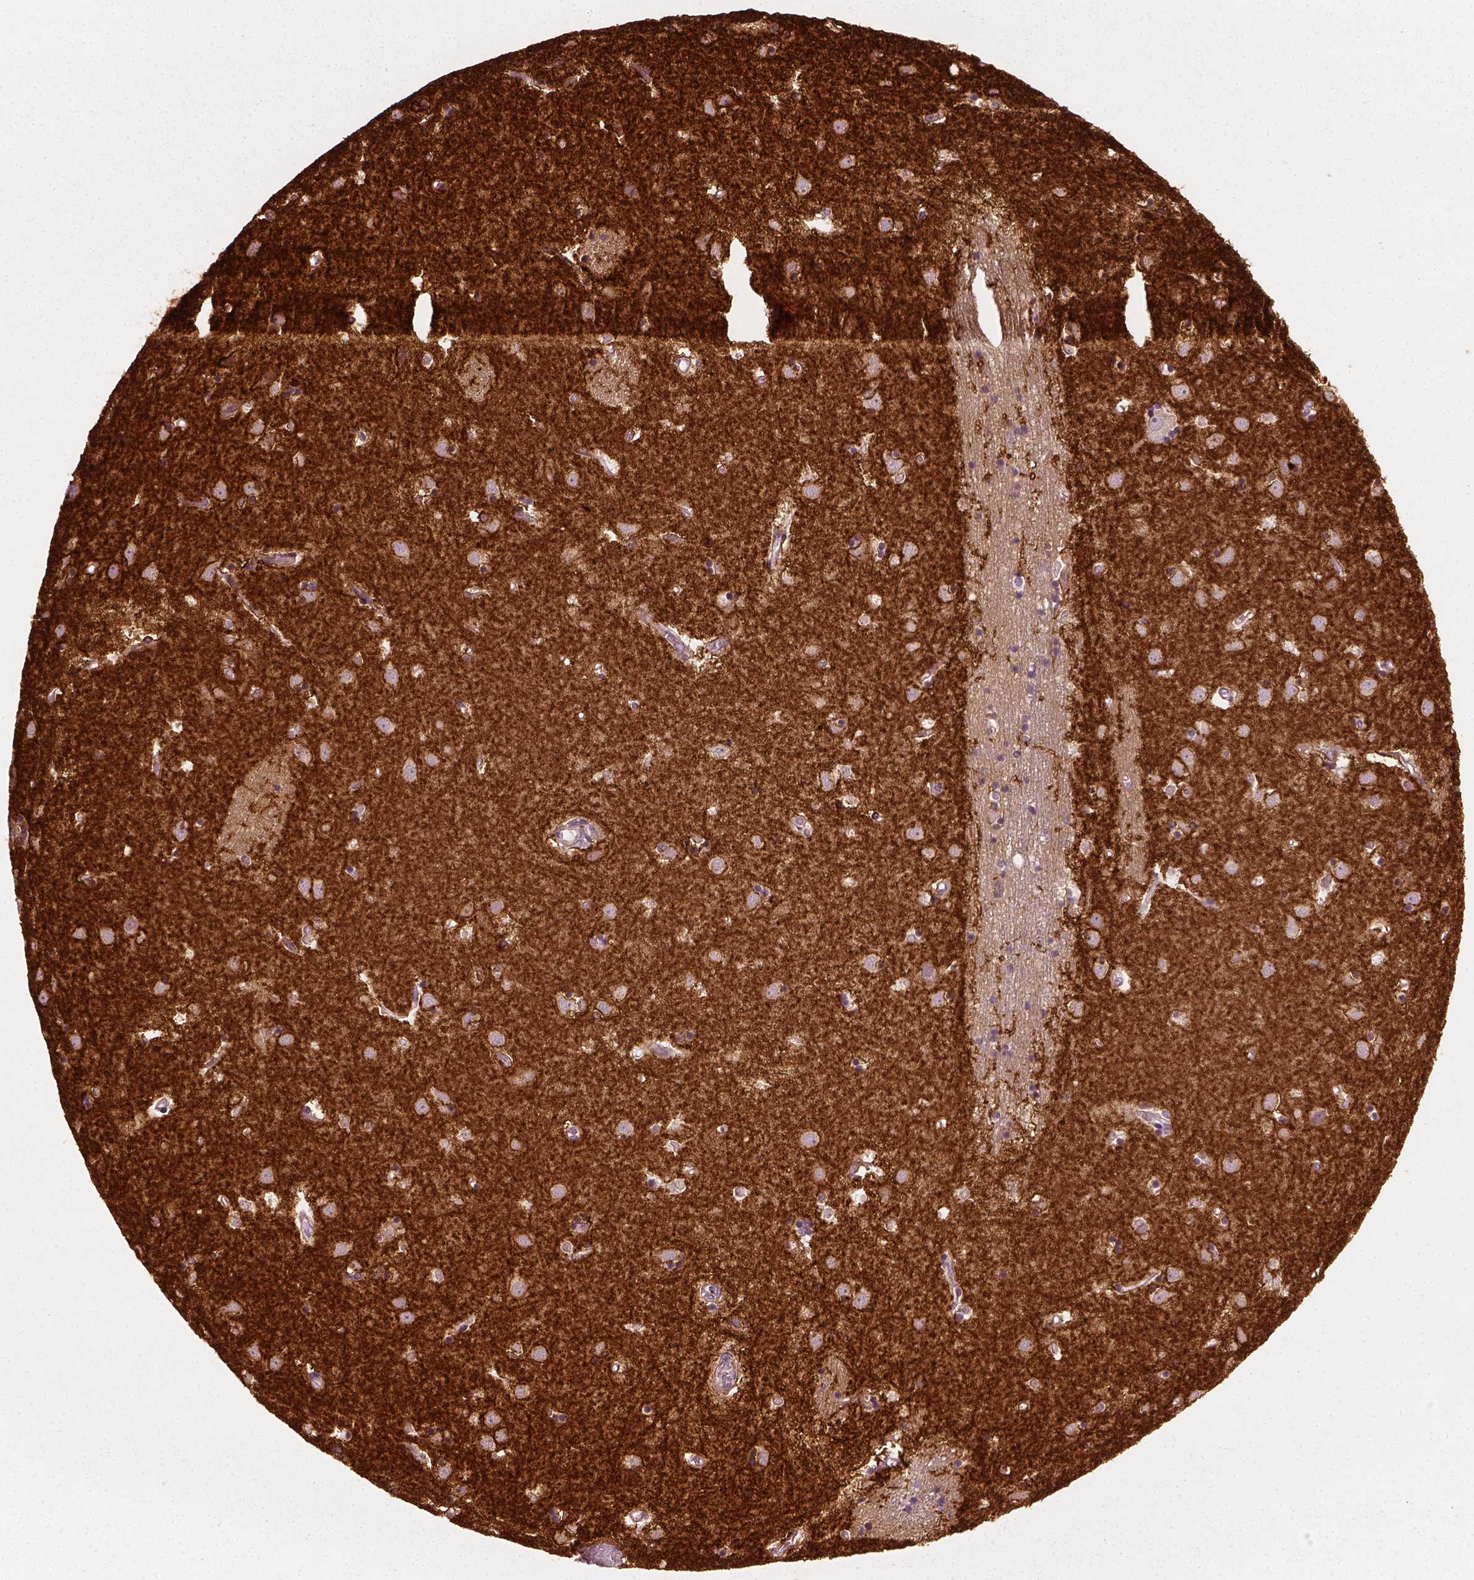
{"staining": {"intensity": "strong", "quantity": "<25%", "location": "cytoplasmic/membranous"}, "tissue": "caudate", "cell_type": "Glial cells", "image_type": "normal", "snomed": [{"axis": "morphology", "description": "Normal tissue, NOS"}, {"axis": "topography", "description": "Lateral ventricle wall"}], "caption": "Immunohistochemistry (IHC) (DAB) staining of benign caudate exhibits strong cytoplasmic/membranous protein expression in about <25% of glial cells. (brown staining indicates protein expression, while blue staining denotes nuclei).", "gene": "NPTN", "patient": {"sex": "male", "age": 54}}